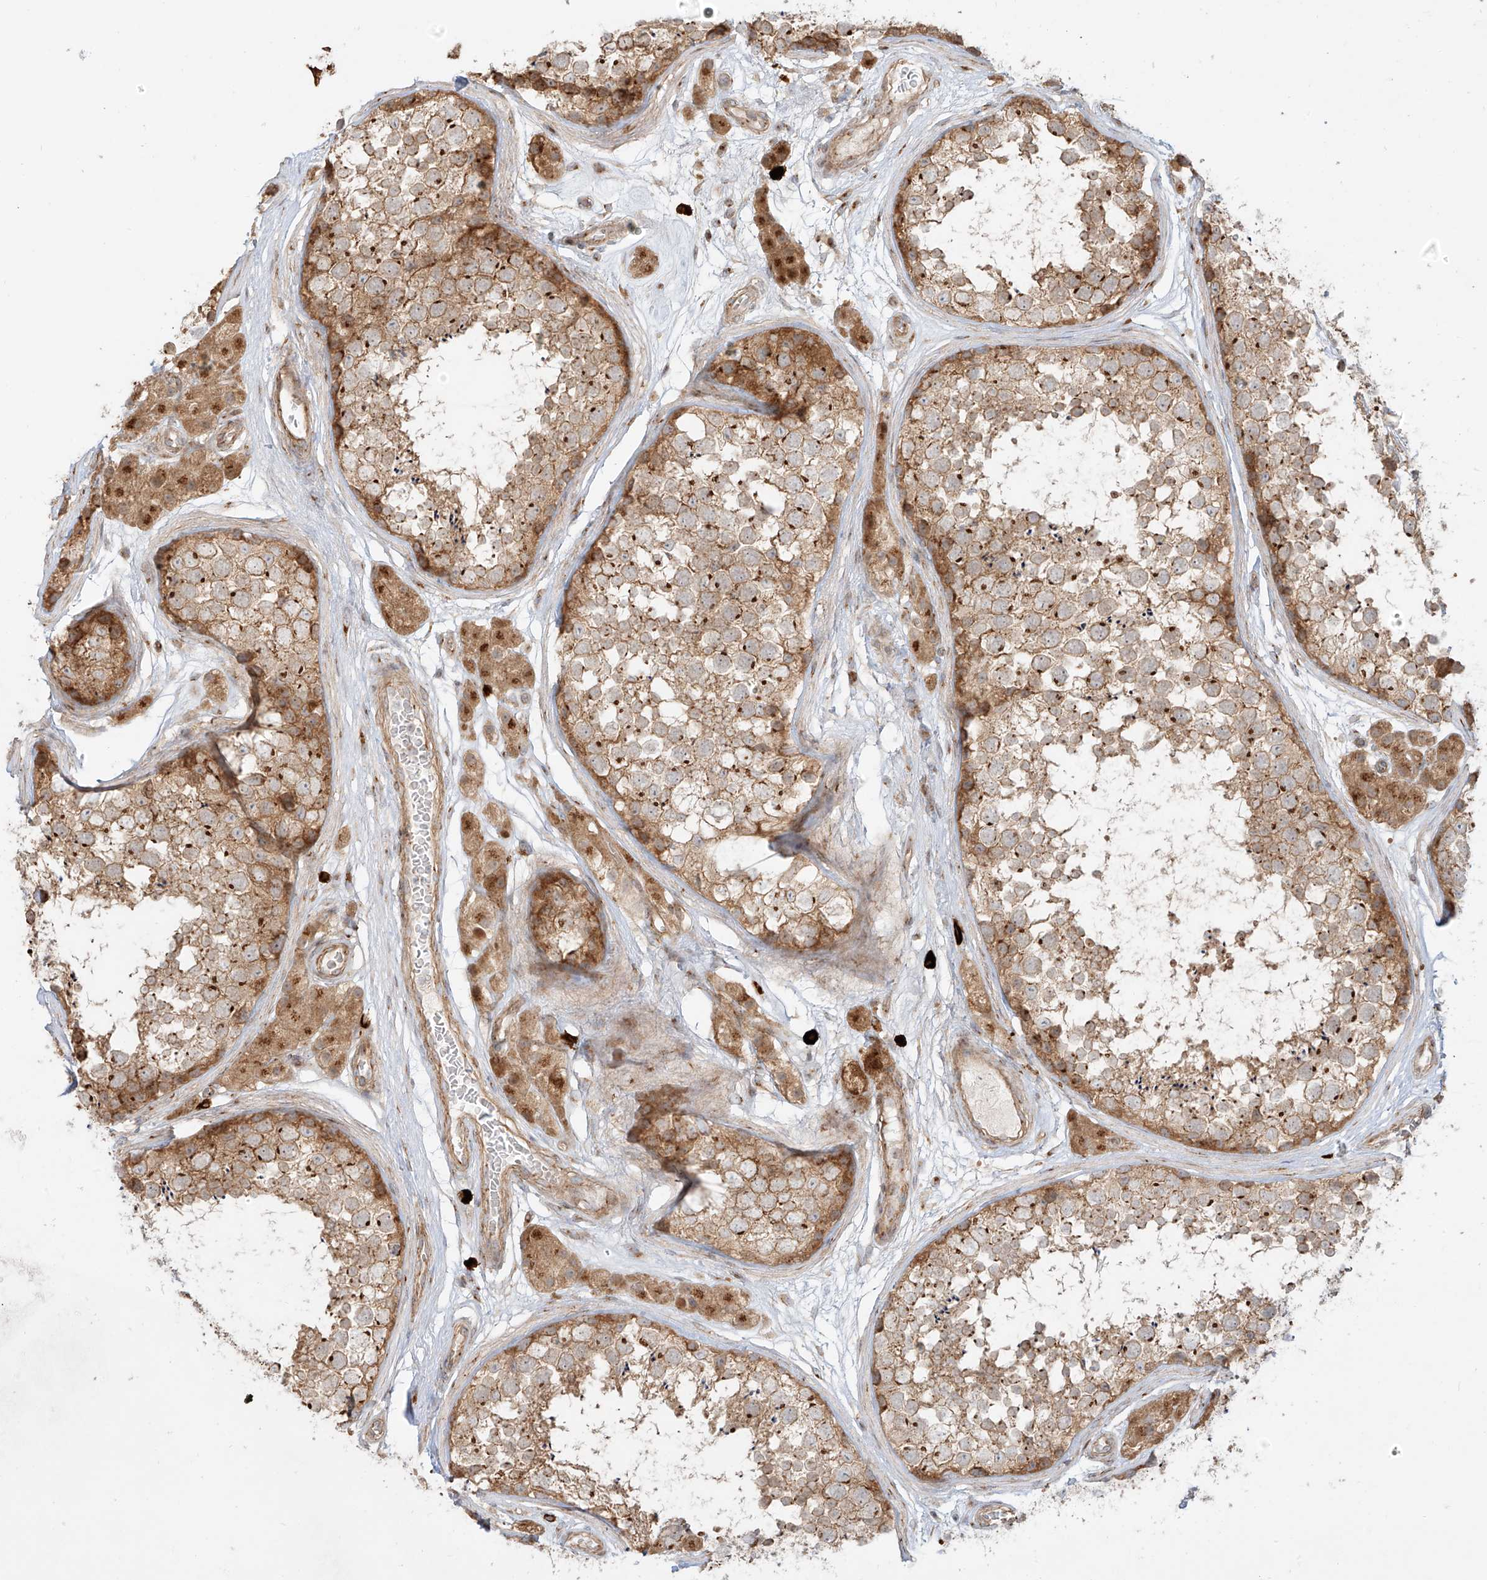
{"staining": {"intensity": "moderate", "quantity": ">75%", "location": "cytoplasmic/membranous"}, "tissue": "testis", "cell_type": "Cells in seminiferous ducts", "image_type": "normal", "snomed": [{"axis": "morphology", "description": "Normal tissue, NOS"}, {"axis": "topography", "description": "Testis"}], "caption": "Moderate cytoplasmic/membranous positivity for a protein is appreciated in about >75% of cells in seminiferous ducts of benign testis using immunohistochemistry (IHC).", "gene": "ZNF287", "patient": {"sex": "male", "age": 56}}